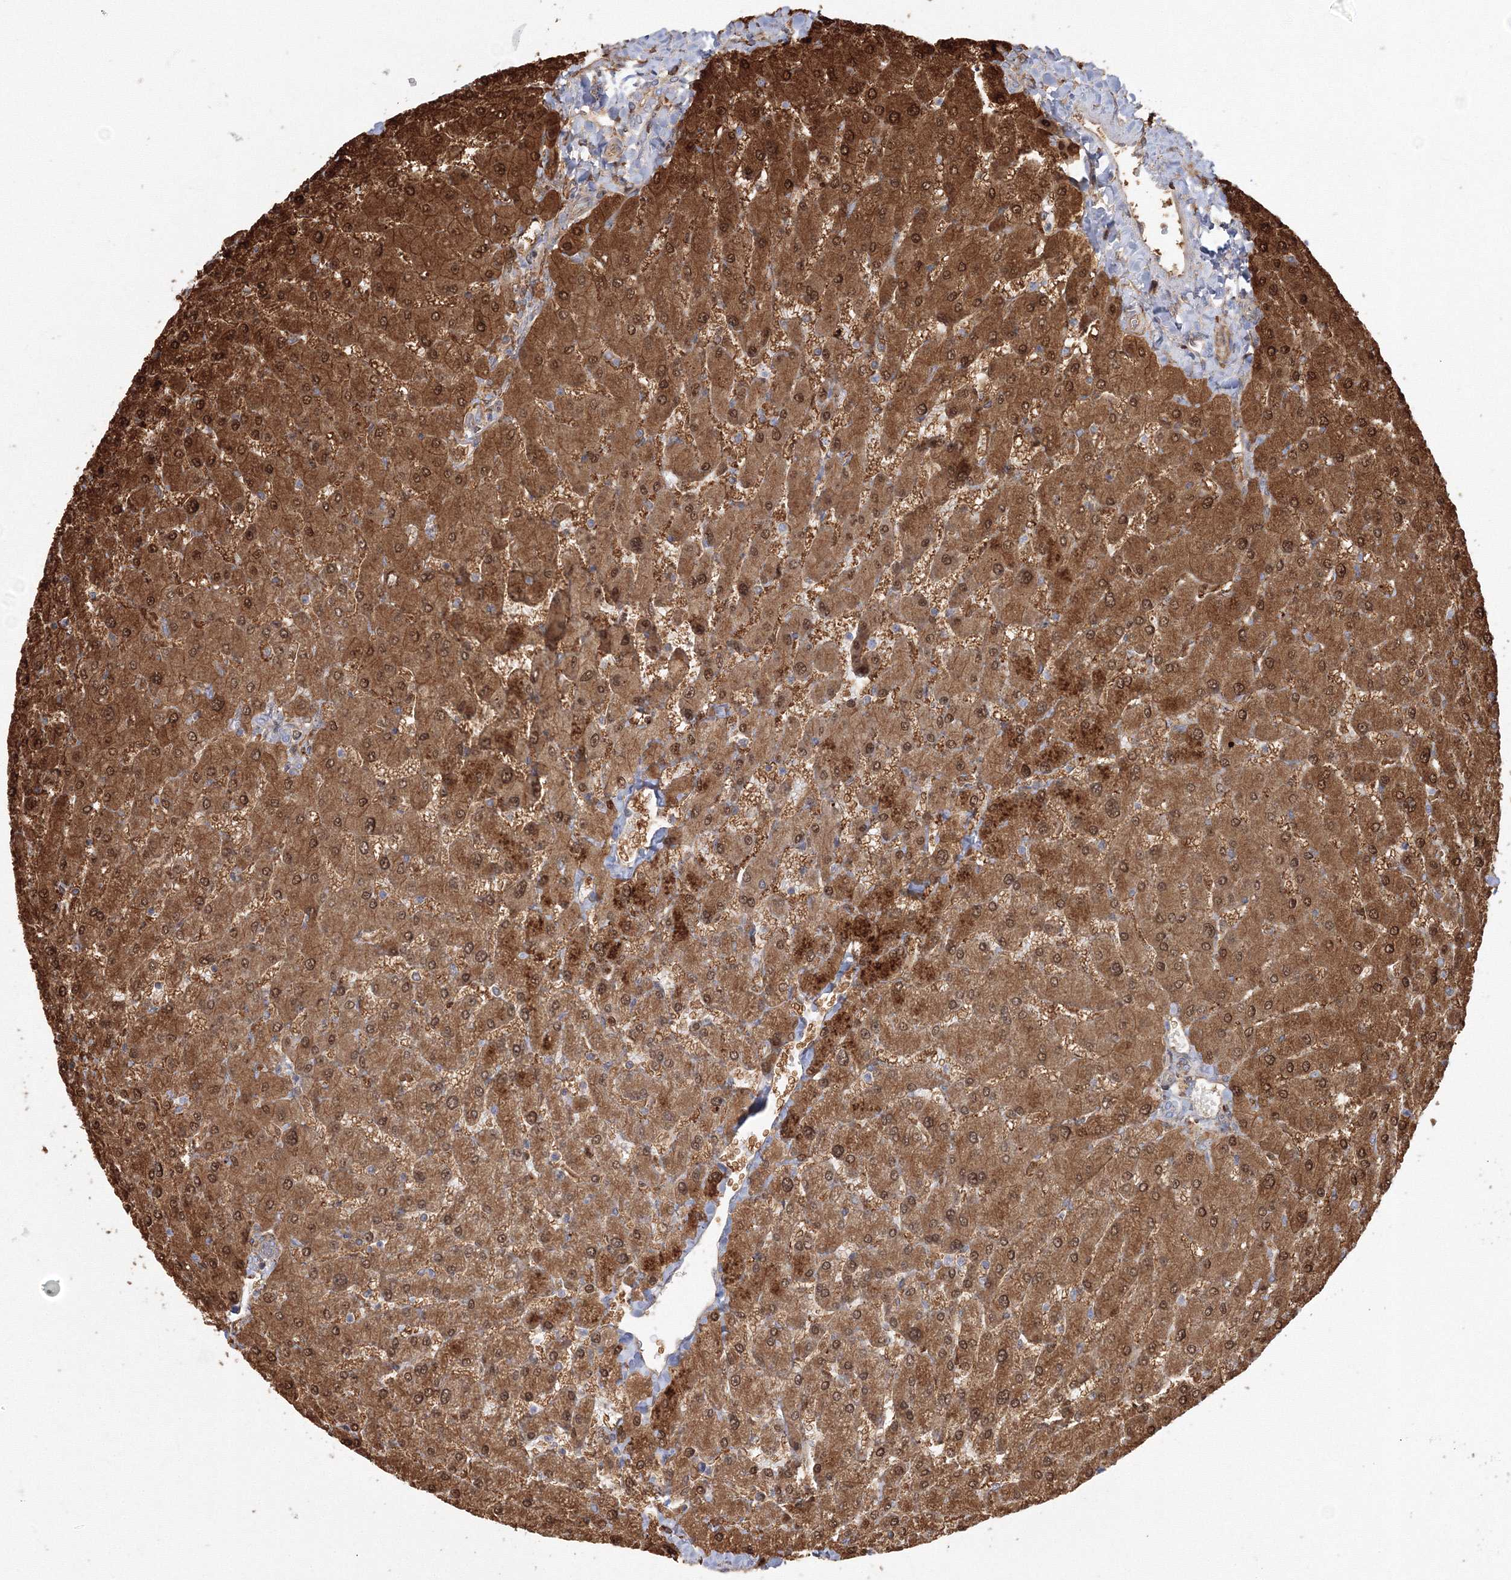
{"staining": {"intensity": "negative", "quantity": "none", "location": "none"}, "tissue": "liver", "cell_type": "Cholangiocytes", "image_type": "normal", "snomed": [{"axis": "morphology", "description": "Normal tissue, NOS"}, {"axis": "topography", "description": "Liver"}], "caption": "A high-resolution histopathology image shows immunohistochemistry staining of unremarkable liver, which demonstrates no significant staining in cholangiocytes.", "gene": "NPM3", "patient": {"sex": "male", "age": 55}}